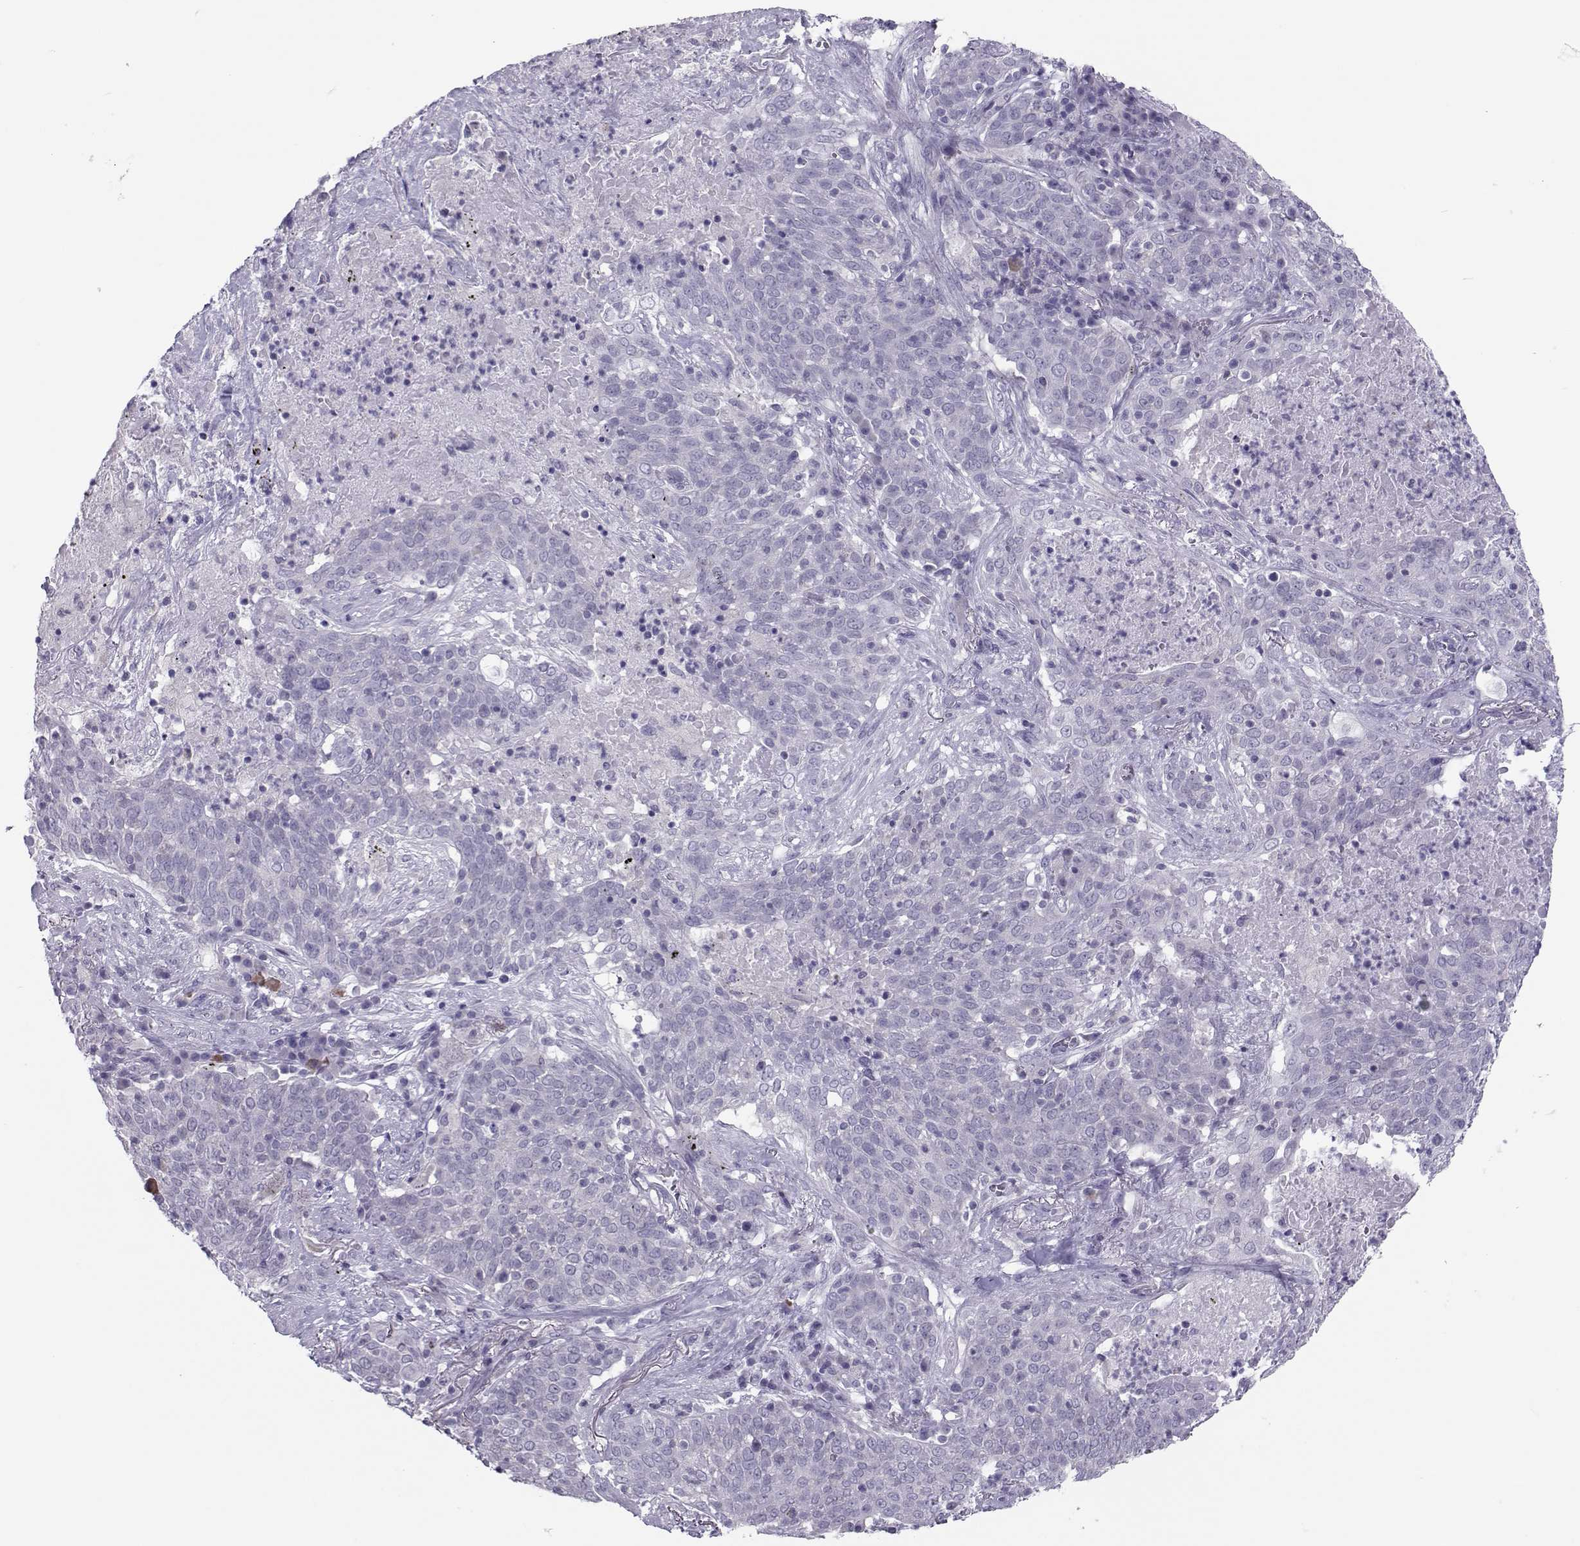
{"staining": {"intensity": "negative", "quantity": "none", "location": "none"}, "tissue": "lung cancer", "cell_type": "Tumor cells", "image_type": "cancer", "snomed": [{"axis": "morphology", "description": "Squamous cell carcinoma, NOS"}, {"axis": "topography", "description": "Lung"}], "caption": "IHC micrograph of squamous cell carcinoma (lung) stained for a protein (brown), which shows no staining in tumor cells.", "gene": "TRPM7", "patient": {"sex": "male", "age": 82}}